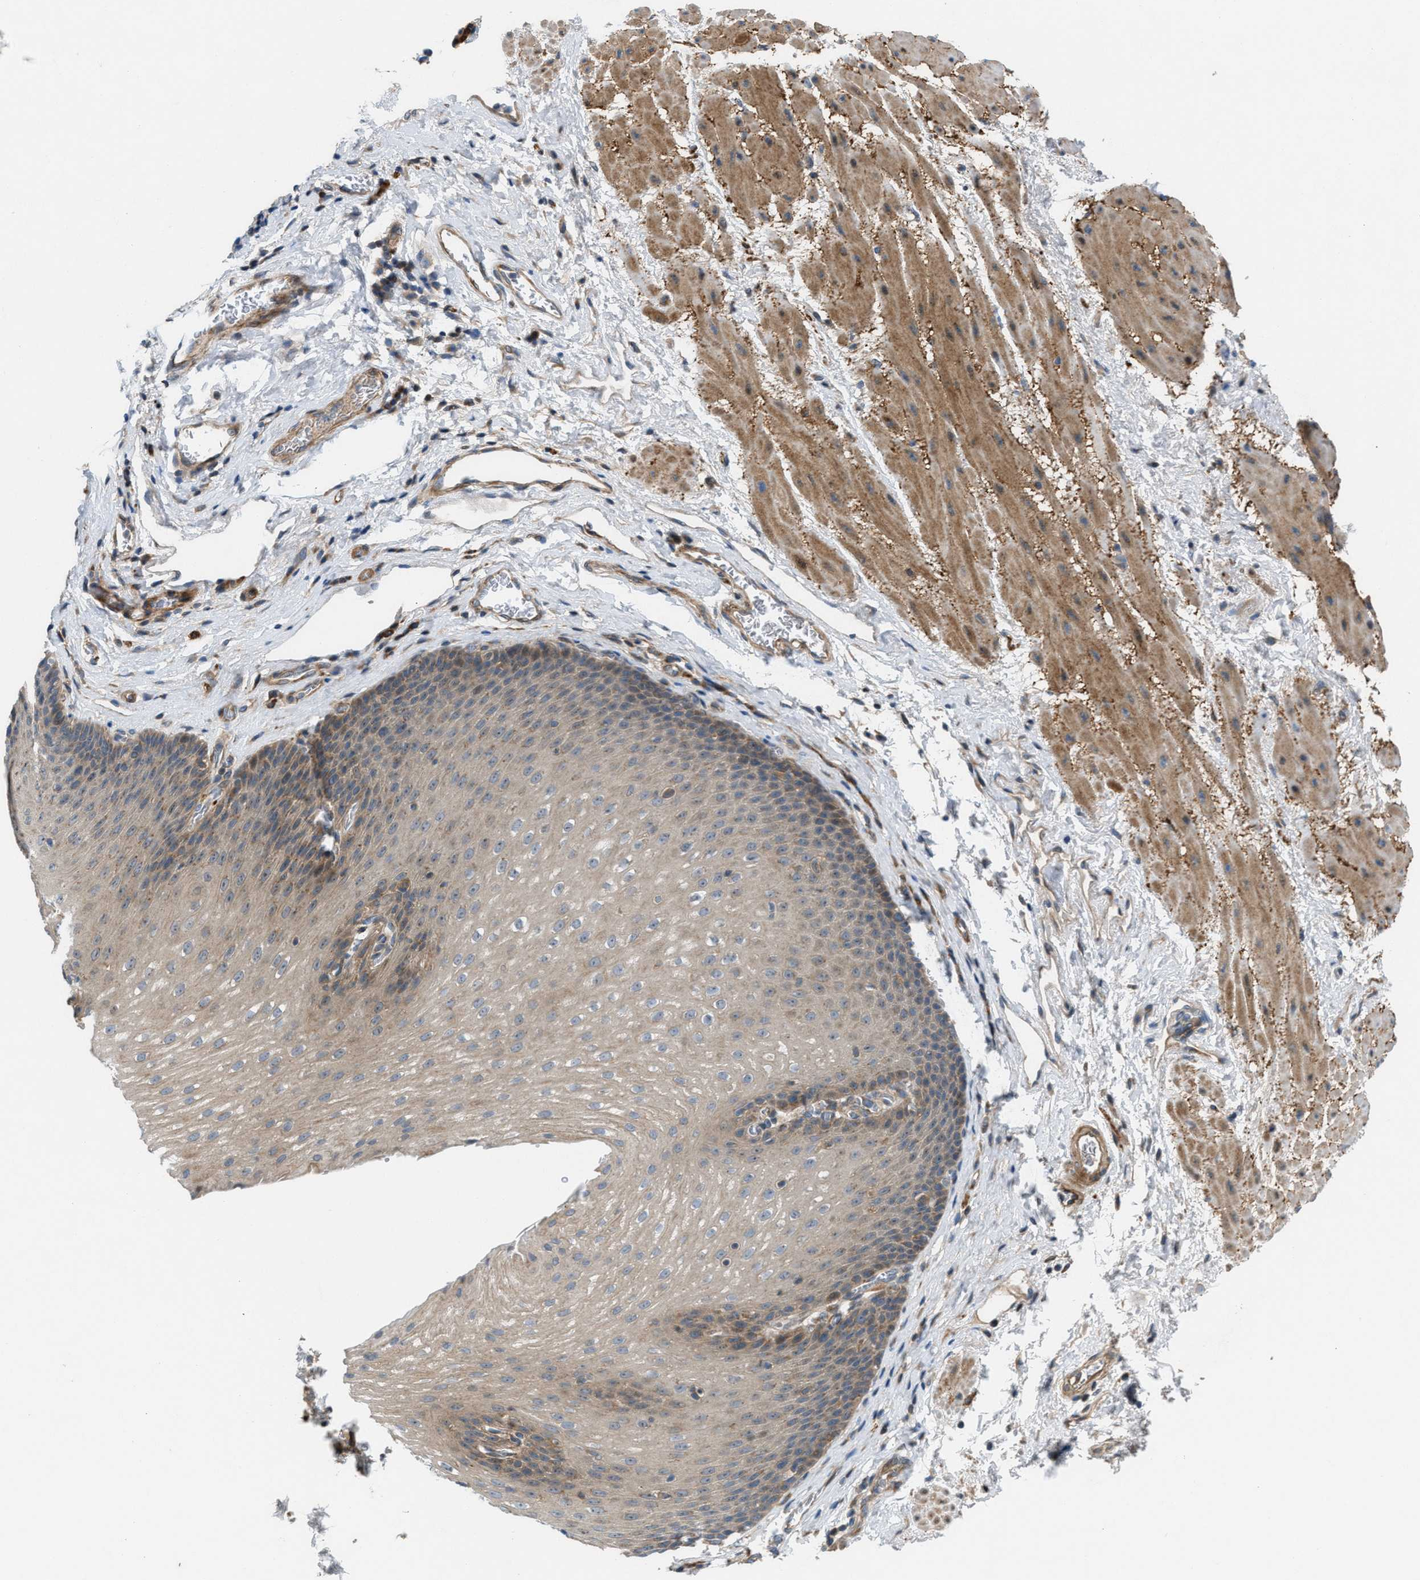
{"staining": {"intensity": "weak", "quantity": "25%-75%", "location": "cytoplasmic/membranous"}, "tissue": "esophagus", "cell_type": "Squamous epithelial cells", "image_type": "normal", "snomed": [{"axis": "morphology", "description": "Normal tissue, NOS"}, {"axis": "topography", "description": "Esophagus"}], "caption": "An immunohistochemistry (IHC) micrograph of normal tissue is shown. Protein staining in brown shows weak cytoplasmic/membranous positivity in esophagus within squamous epithelial cells. (DAB (3,3'-diaminobenzidine) IHC with brightfield microscopy, high magnification).", "gene": "CYB5D1", "patient": {"sex": "male", "age": 48}}